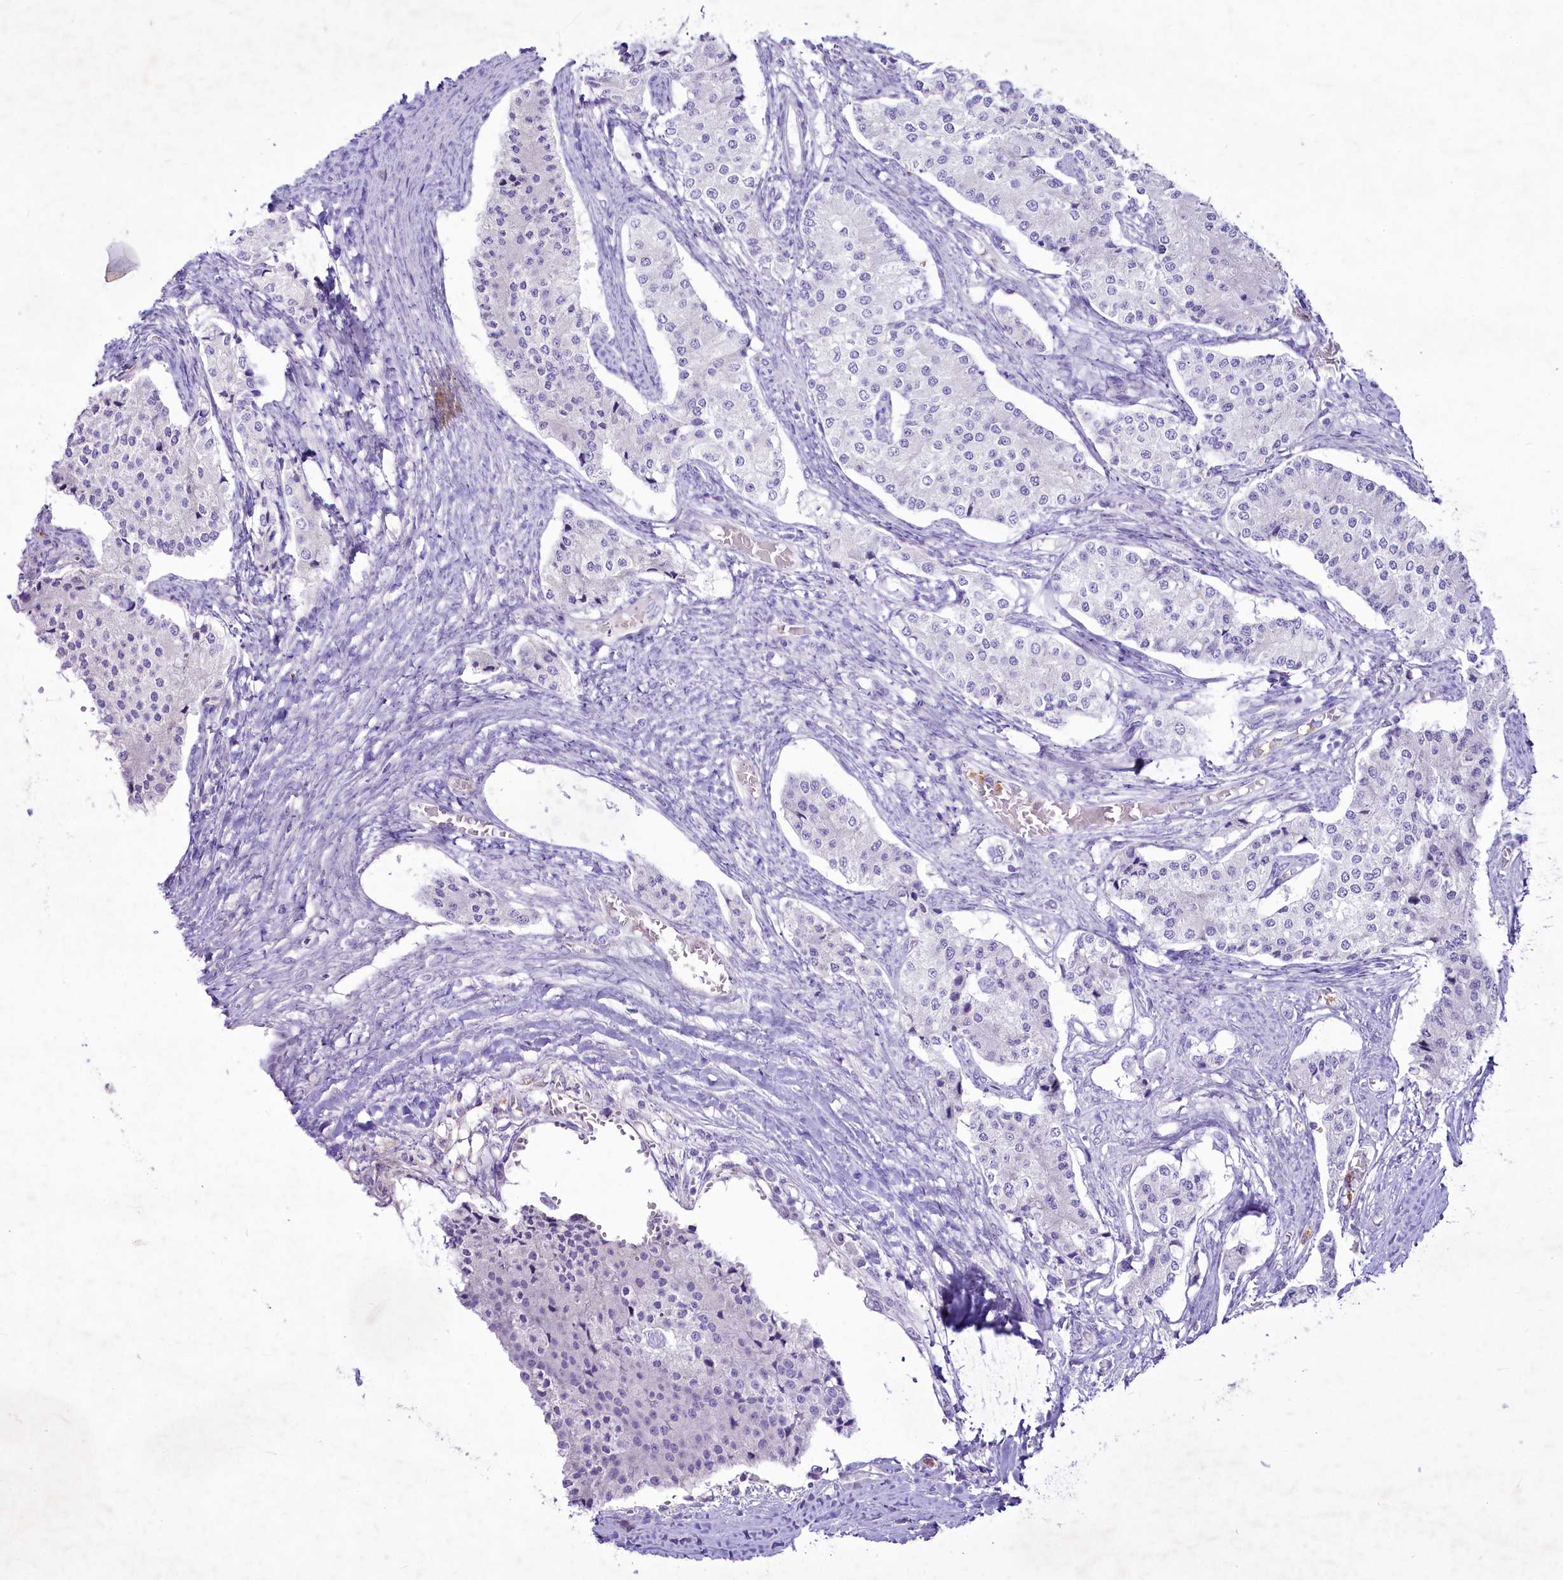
{"staining": {"intensity": "negative", "quantity": "none", "location": "none"}, "tissue": "carcinoid", "cell_type": "Tumor cells", "image_type": "cancer", "snomed": [{"axis": "morphology", "description": "Carcinoid, malignant, NOS"}, {"axis": "topography", "description": "Colon"}], "caption": "The immunohistochemistry photomicrograph has no significant positivity in tumor cells of malignant carcinoid tissue.", "gene": "FAM209B", "patient": {"sex": "female", "age": 52}}